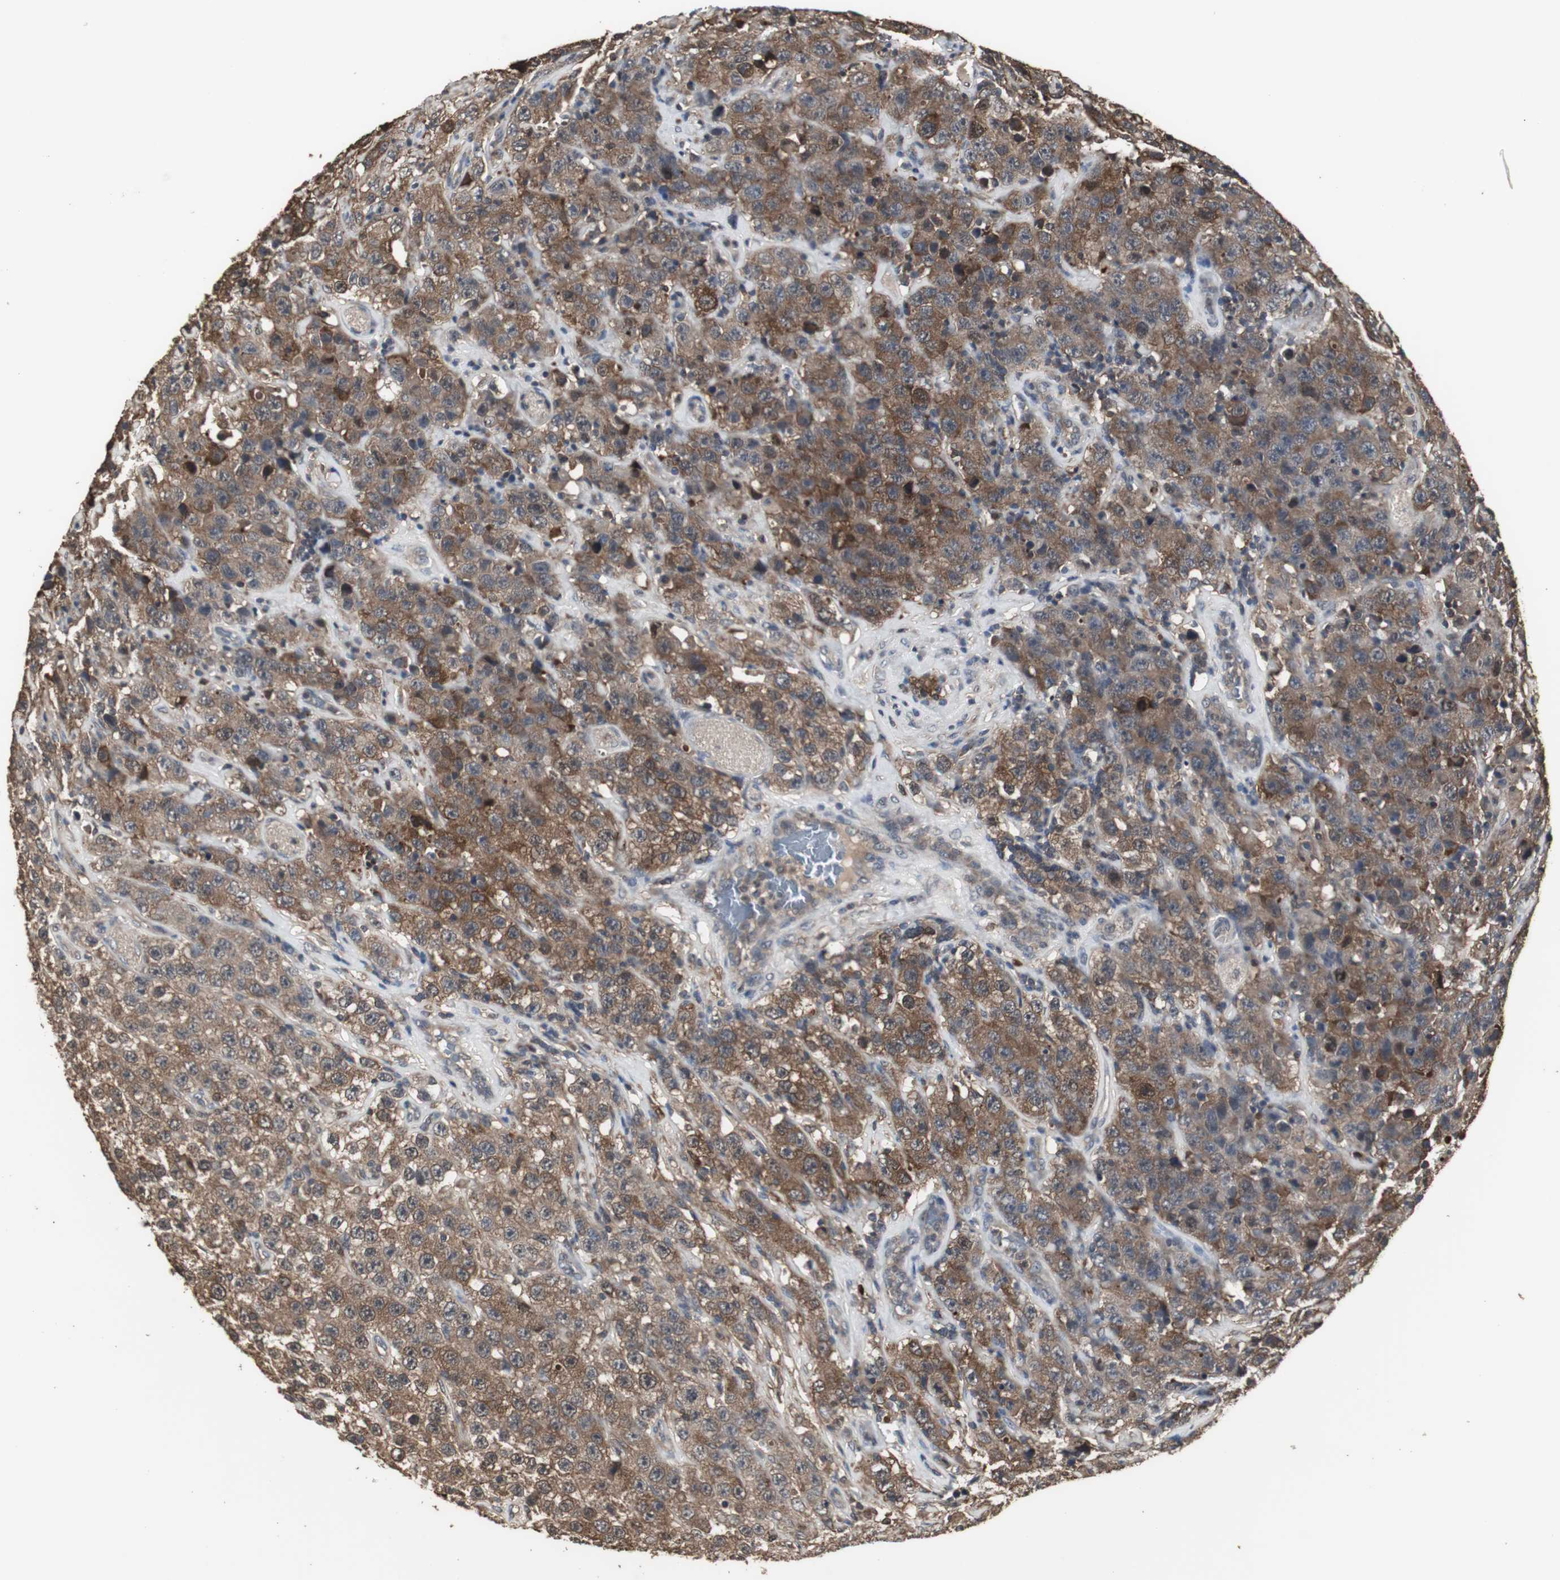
{"staining": {"intensity": "moderate", "quantity": ">75%", "location": "cytoplasmic/membranous"}, "tissue": "testis cancer", "cell_type": "Tumor cells", "image_type": "cancer", "snomed": [{"axis": "morphology", "description": "Seminoma, NOS"}, {"axis": "topography", "description": "Testis"}], "caption": "There is medium levels of moderate cytoplasmic/membranous staining in tumor cells of testis cancer (seminoma), as demonstrated by immunohistochemical staining (brown color).", "gene": "HPRT1", "patient": {"sex": "male", "age": 52}}